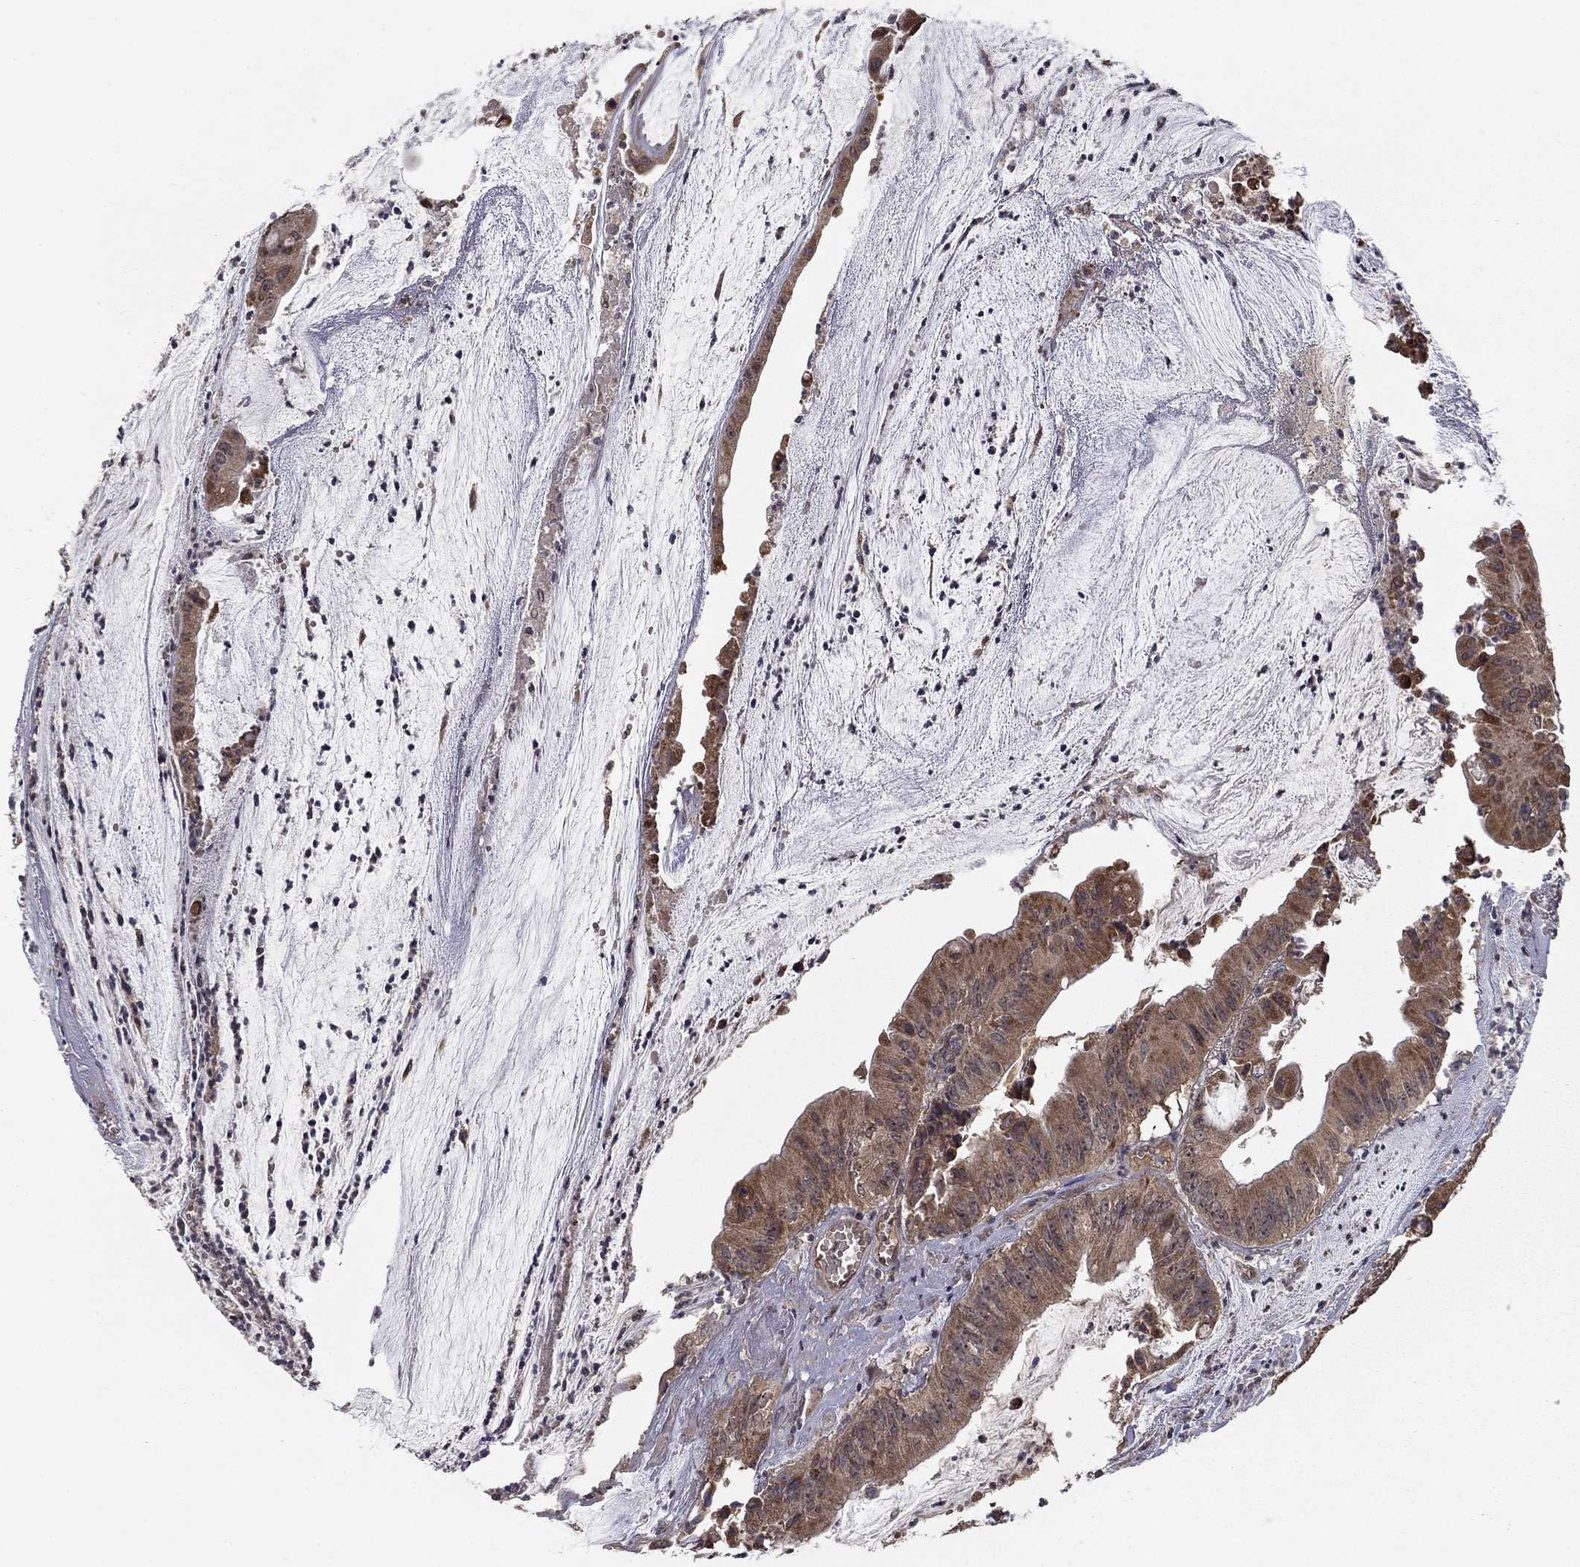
{"staining": {"intensity": "moderate", "quantity": ">75%", "location": "cytoplasmic/membranous"}, "tissue": "colorectal cancer", "cell_type": "Tumor cells", "image_type": "cancer", "snomed": [{"axis": "morphology", "description": "Adenocarcinoma, NOS"}, {"axis": "topography", "description": "Colon"}], "caption": "DAB (3,3'-diaminobenzidine) immunohistochemical staining of colorectal cancer (adenocarcinoma) exhibits moderate cytoplasmic/membranous protein staining in about >75% of tumor cells. The staining is performed using DAB (3,3'-diaminobenzidine) brown chromogen to label protein expression. The nuclei are counter-stained blue using hematoxylin.", "gene": "SLC2A13", "patient": {"sex": "female", "age": 69}}